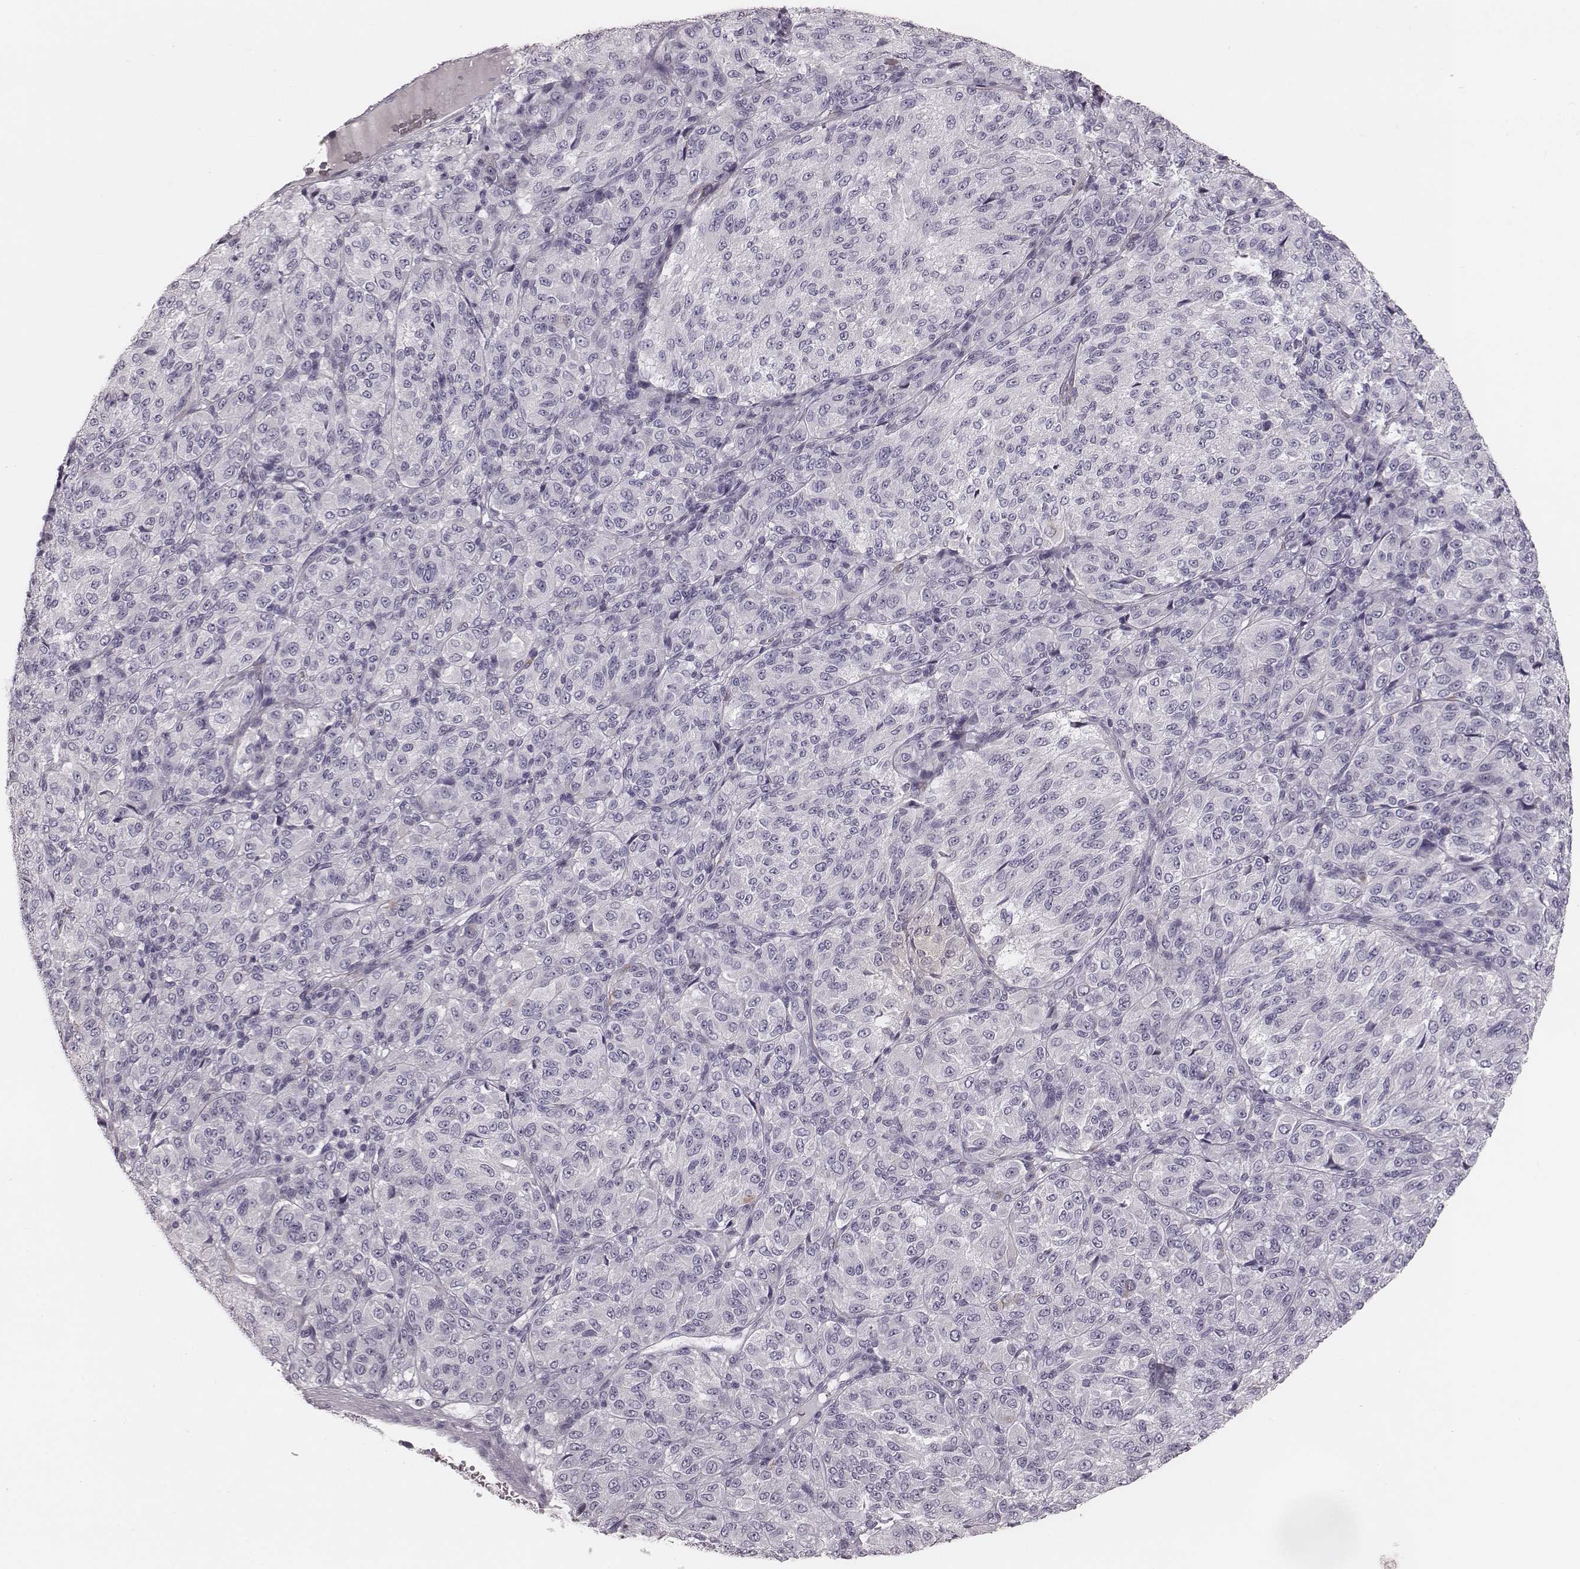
{"staining": {"intensity": "negative", "quantity": "none", "location": "none"}, "tissue": "melanoma", "cell_type": "Tumor cells", "image_type": "cancer", "snomed": [{"axis": "morphology", "description": "Malignant melanoma, Metastatic site"}, {"axis": "topography", "description": "Brain"}], "caption": "This is an immunohistochemistry (IHC) histopathology image of human malignant melanoma (metastatic site). There is no positivity in tumor cells.", "gene": "SPA17", "patient": {"sex": "female", "age": 56}}